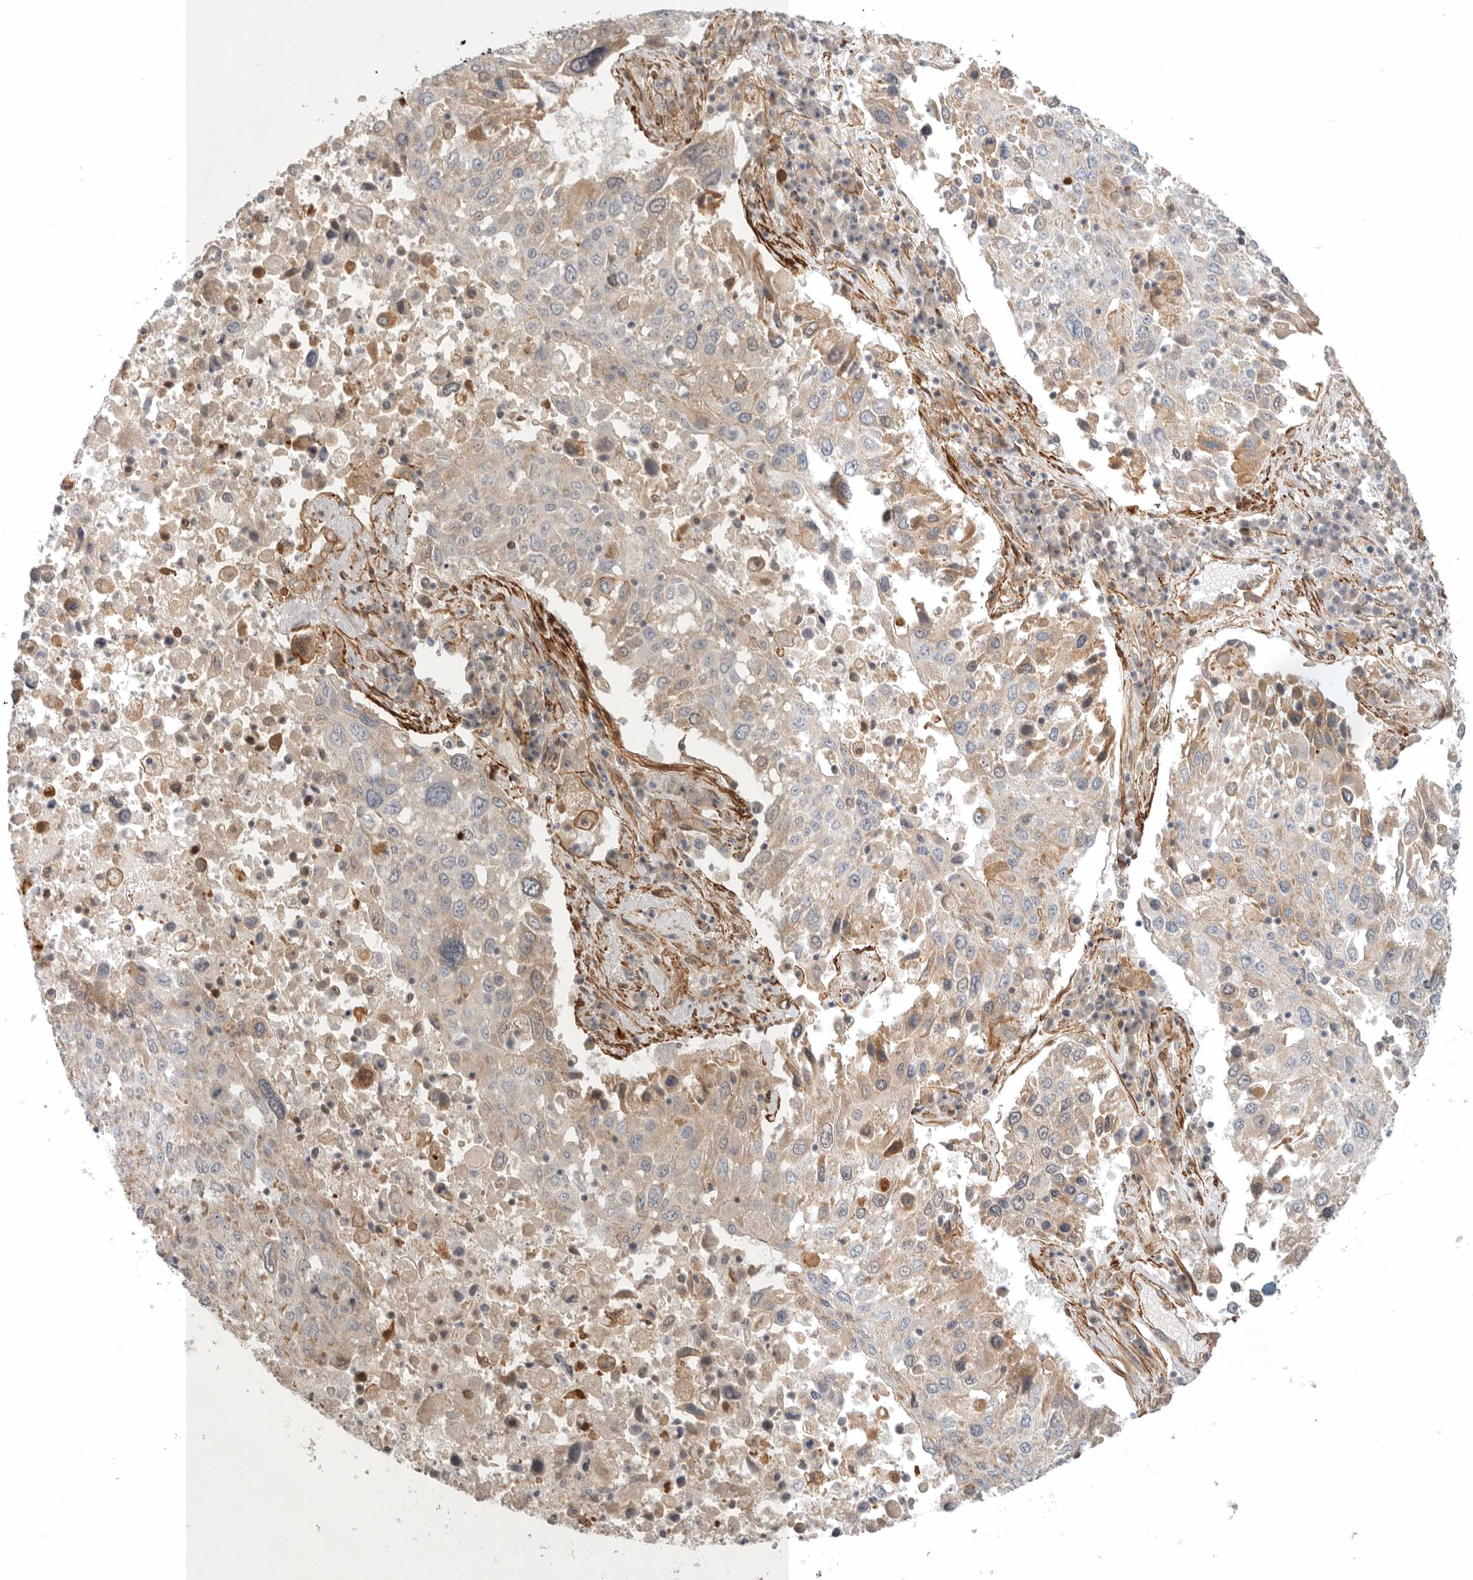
{"staining": {"intensity": "weak", "quantity": "25%-75%", "location": "cytoplasmic/membranous"}, "tissue": "lung cancer", "cell_type": "Tumor cells", "image_type": "cancer", "snomed": [{"axis": "morphology", "description": "Squamous cell carcinoma, NOS"}, {"axis": "topography", "description": "Lung"}], "caption": "Brown immunohistochemical staining in lung cancer shows weak cytoplasmic/membranous expression in about 25%-75% of tumor cells.", "gene": "LONRF1", "patient": {"sex": "male", "age": 65}}